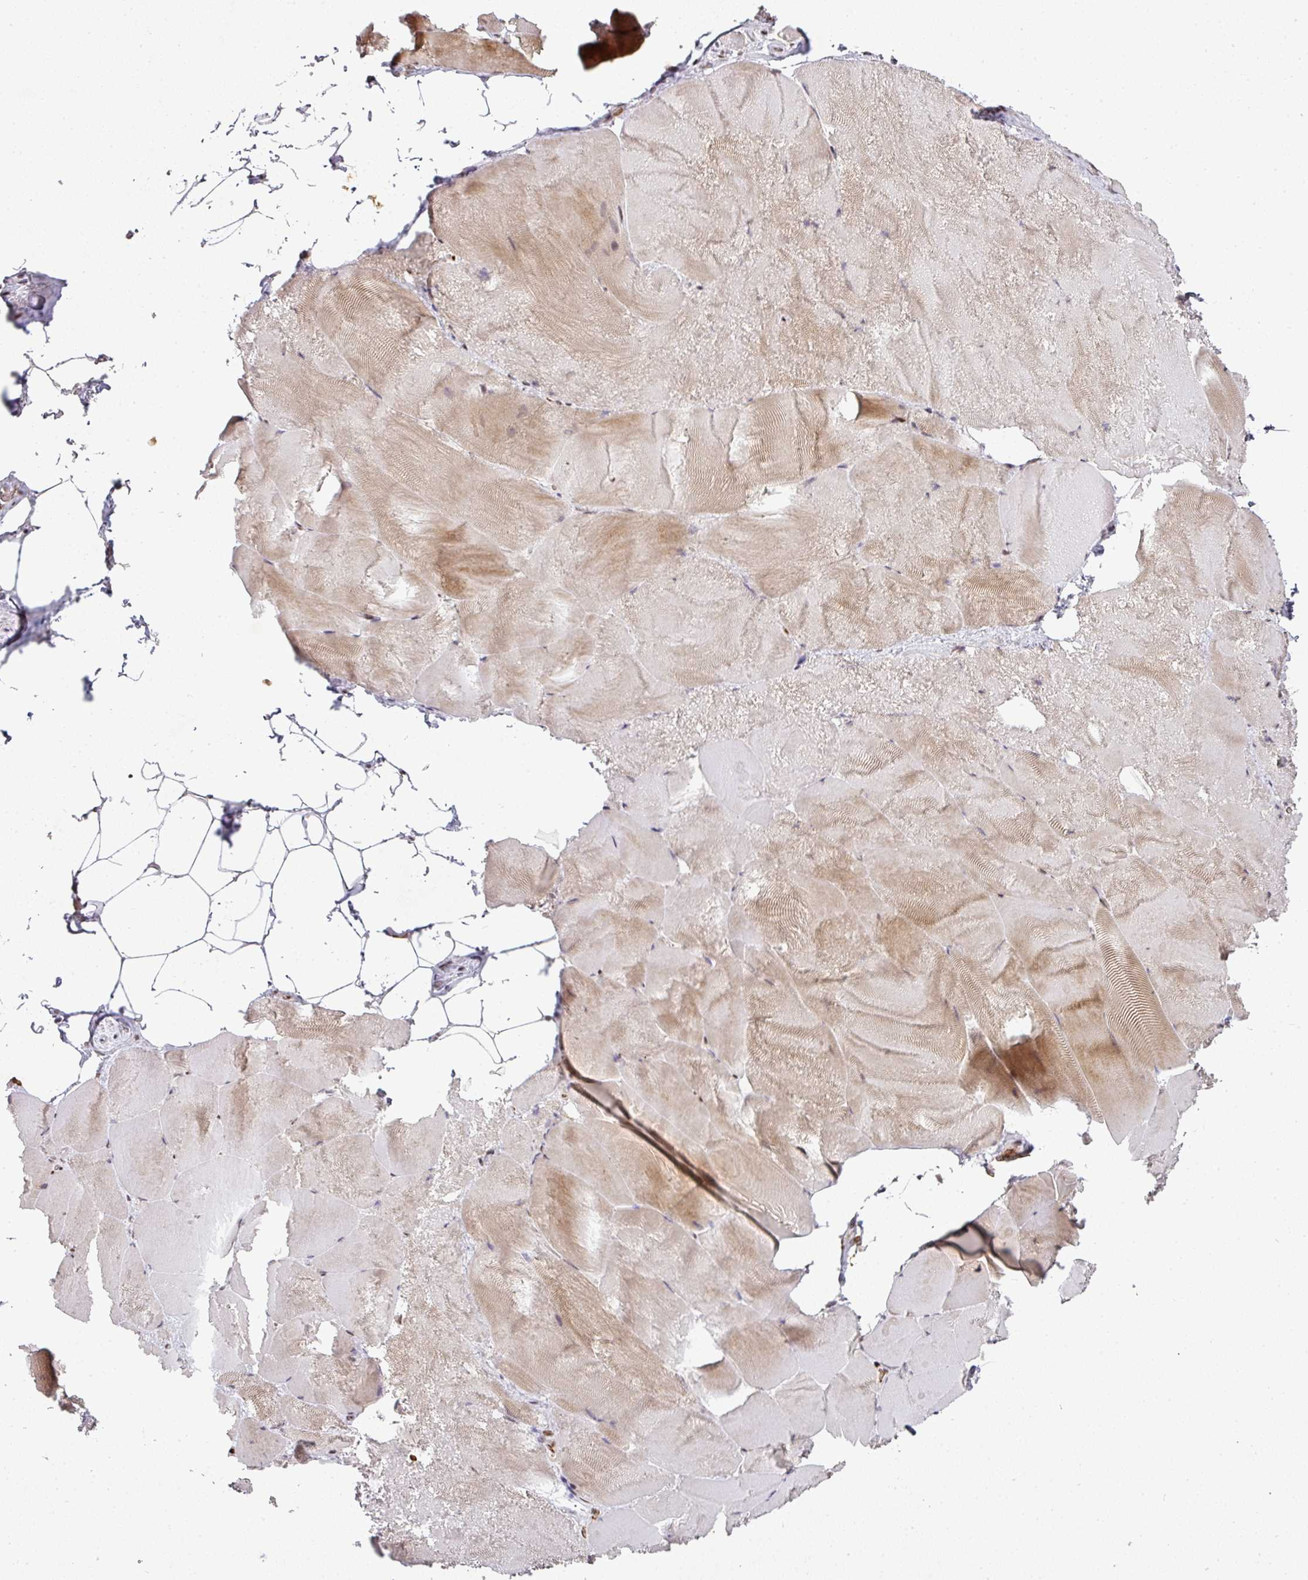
{"staining": {"intensity": "moderate", "quantity": "25%-75%", "location": "cytoplasmic/membranous"}, "tissue": "skeletal muscle", "cell_type": "Myocytes", "image_type": "normal", "snomed": [{"axis": "morphology", "description": "Normal tissue, NOS"}, {"axis": "topography", "description": "Skeletal muscle"}], "caption": "Myocytes reveal medium levels of moderate cytoplasmic/membranous positivity in about 25%-75% of cells in benign skeletal muscle. The protein of interest is shown in brown color, while the nuclei are stained blue.", "gene": "NEIL1", "patient": {"sex": "female", "age": 64}}